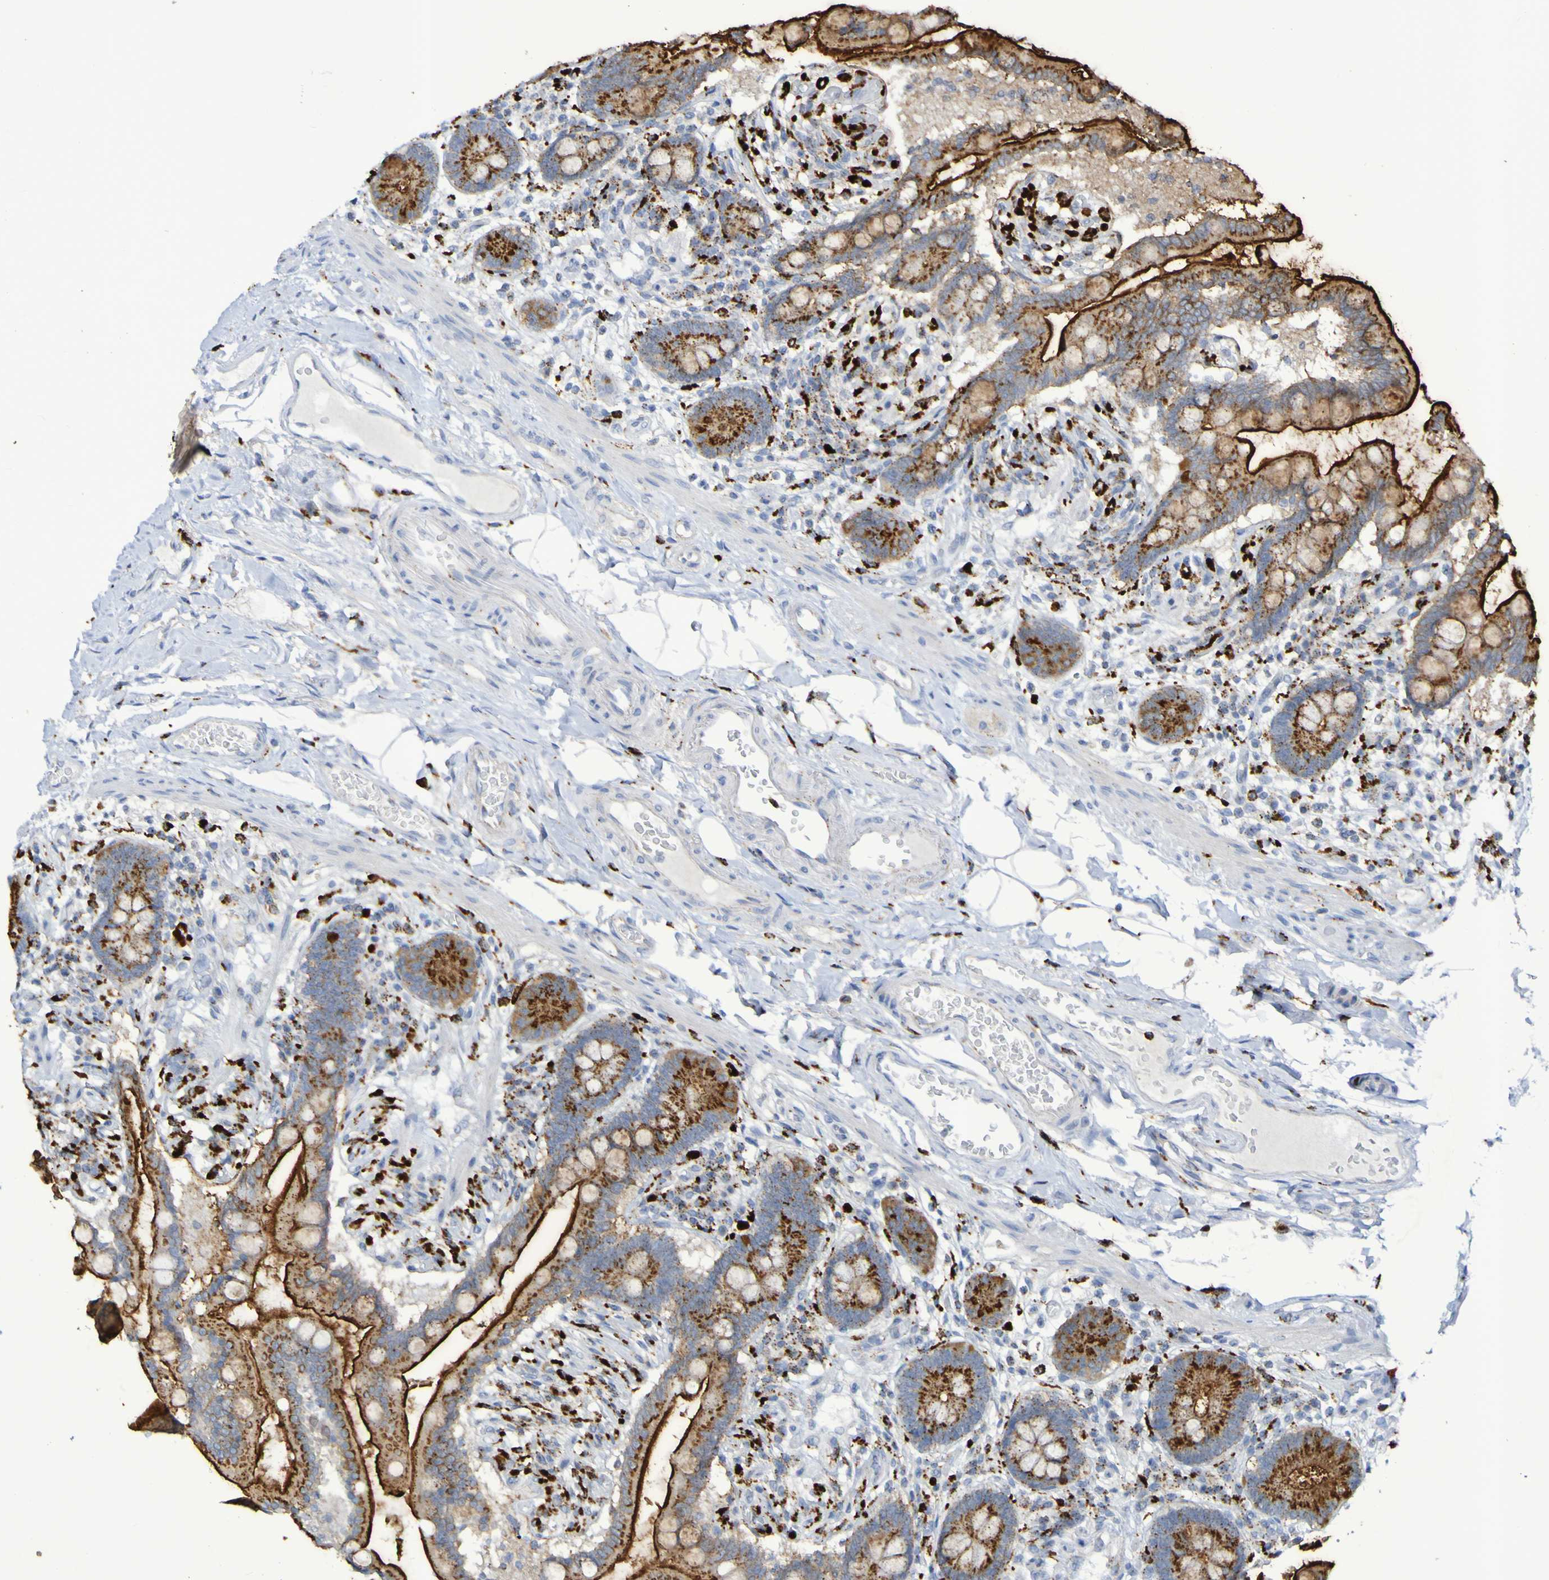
{"staining": {"intensity": "negative", "quantity": "none", "location": "none"}, "tissue": "colon", "cell_type": "Endothelial cells", "image_type": "normal", "snomed": [{"axis": "morphology", "description": "Normal tissue, NOS"}, {"axis": "topography", "description": "Colon"}], "caption": "DAB immunohistochemical staining of normal colon demonstrates no significant positivity in endothelial cells. (Brightfield microscopy of DAB immunohistochemistry at high magnification).", "gene": "TPH1", "patient": {"sex": "male", "age": 73}}